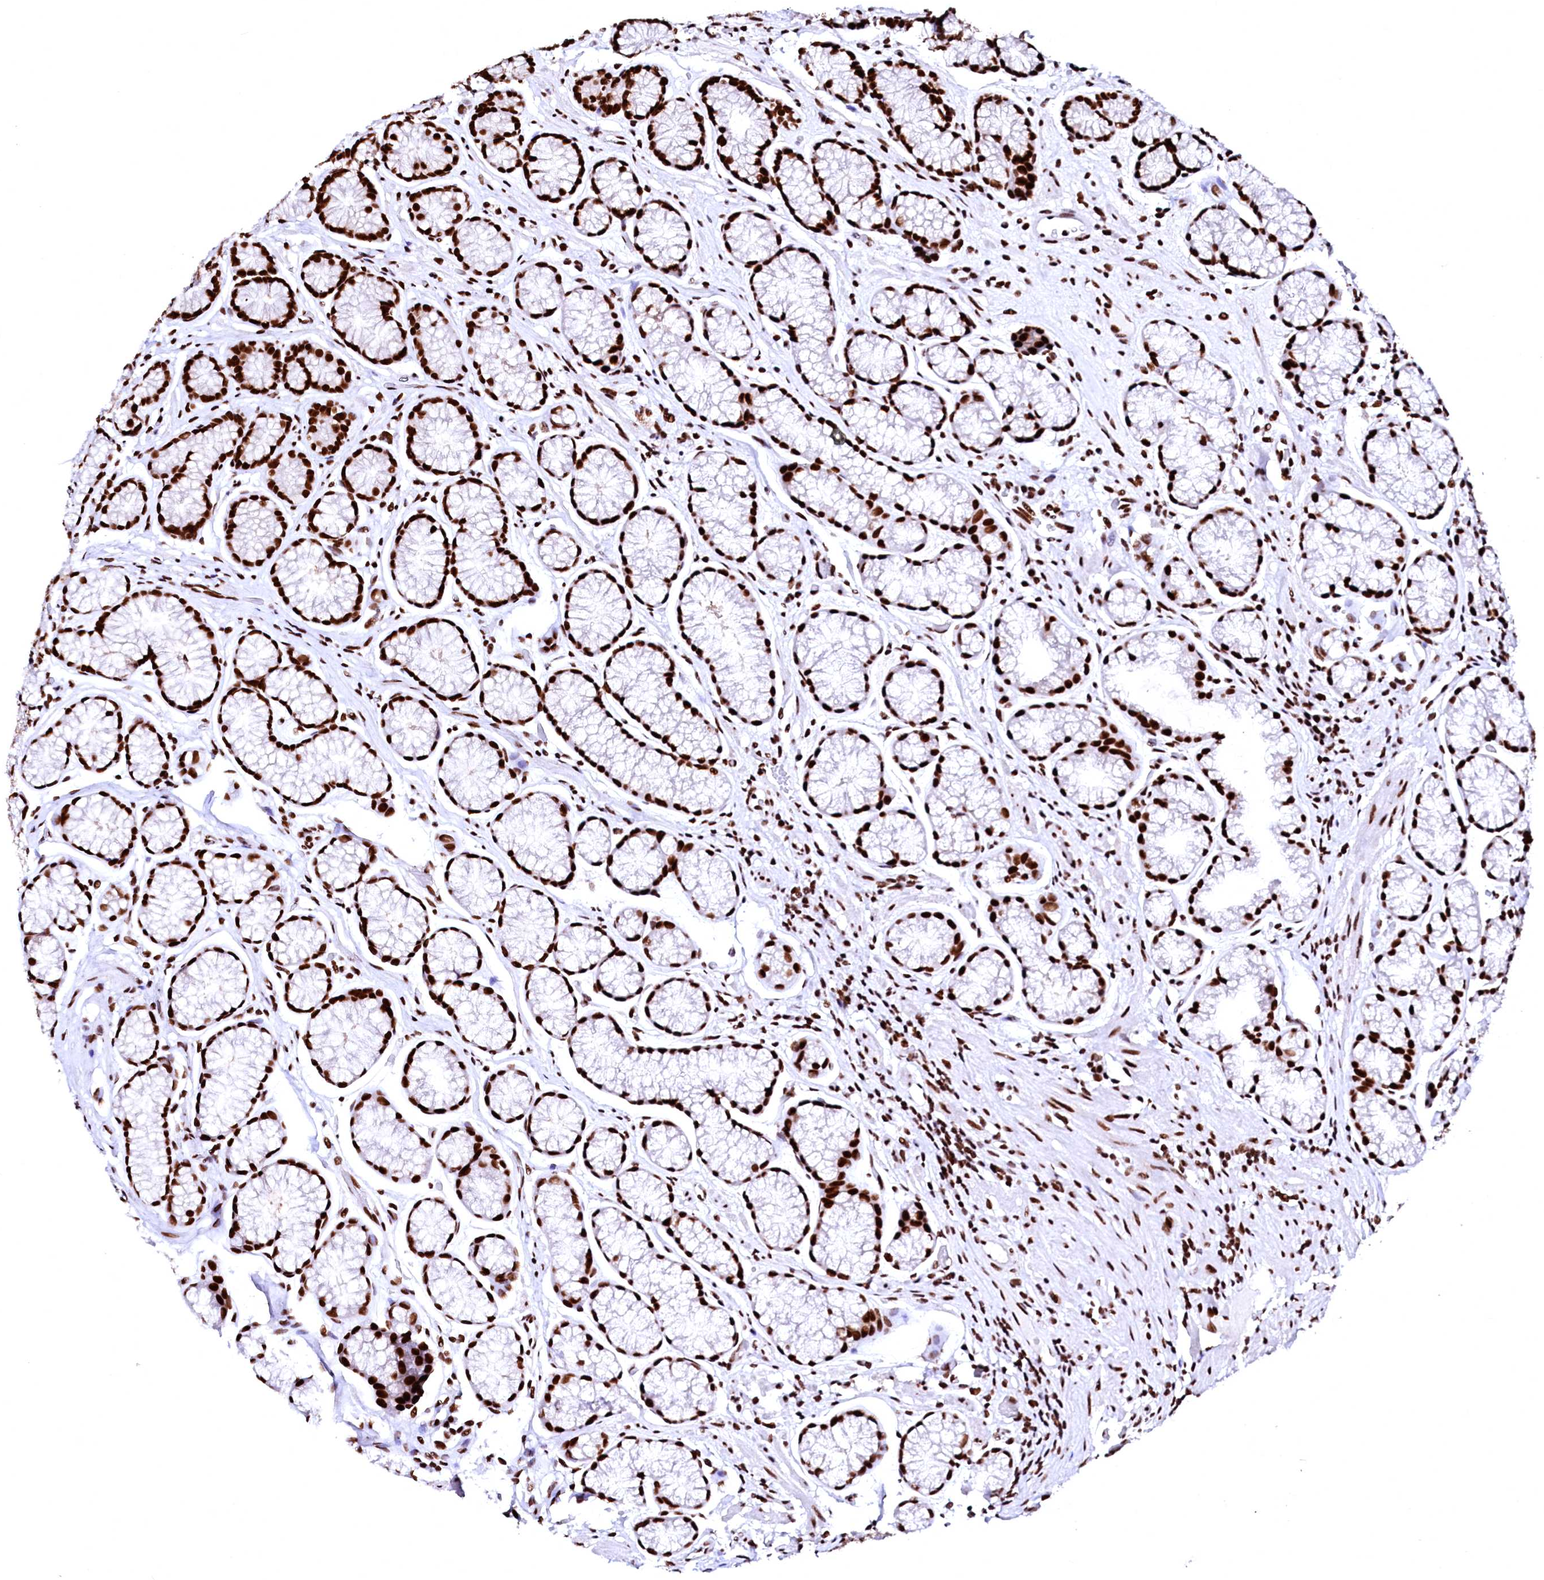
{"staining": {"intensity": "strong", "quantity": ">75%", "location": "nuclear"}, "tissue": "stomach", "cell_type": "Glandular cells", "image_type": "normal", "snomed": [{"axis": "morphology", "description": "Normal tissue, NOS"}, {"axis": "topography", "description": "Stomach"}], "caption": "Normal stomach exhibits strong nuclear positivity in approximately >75% of glandular cells.", "gene": "CPSF6", "patient": {"sex": "male", "age": 42}}